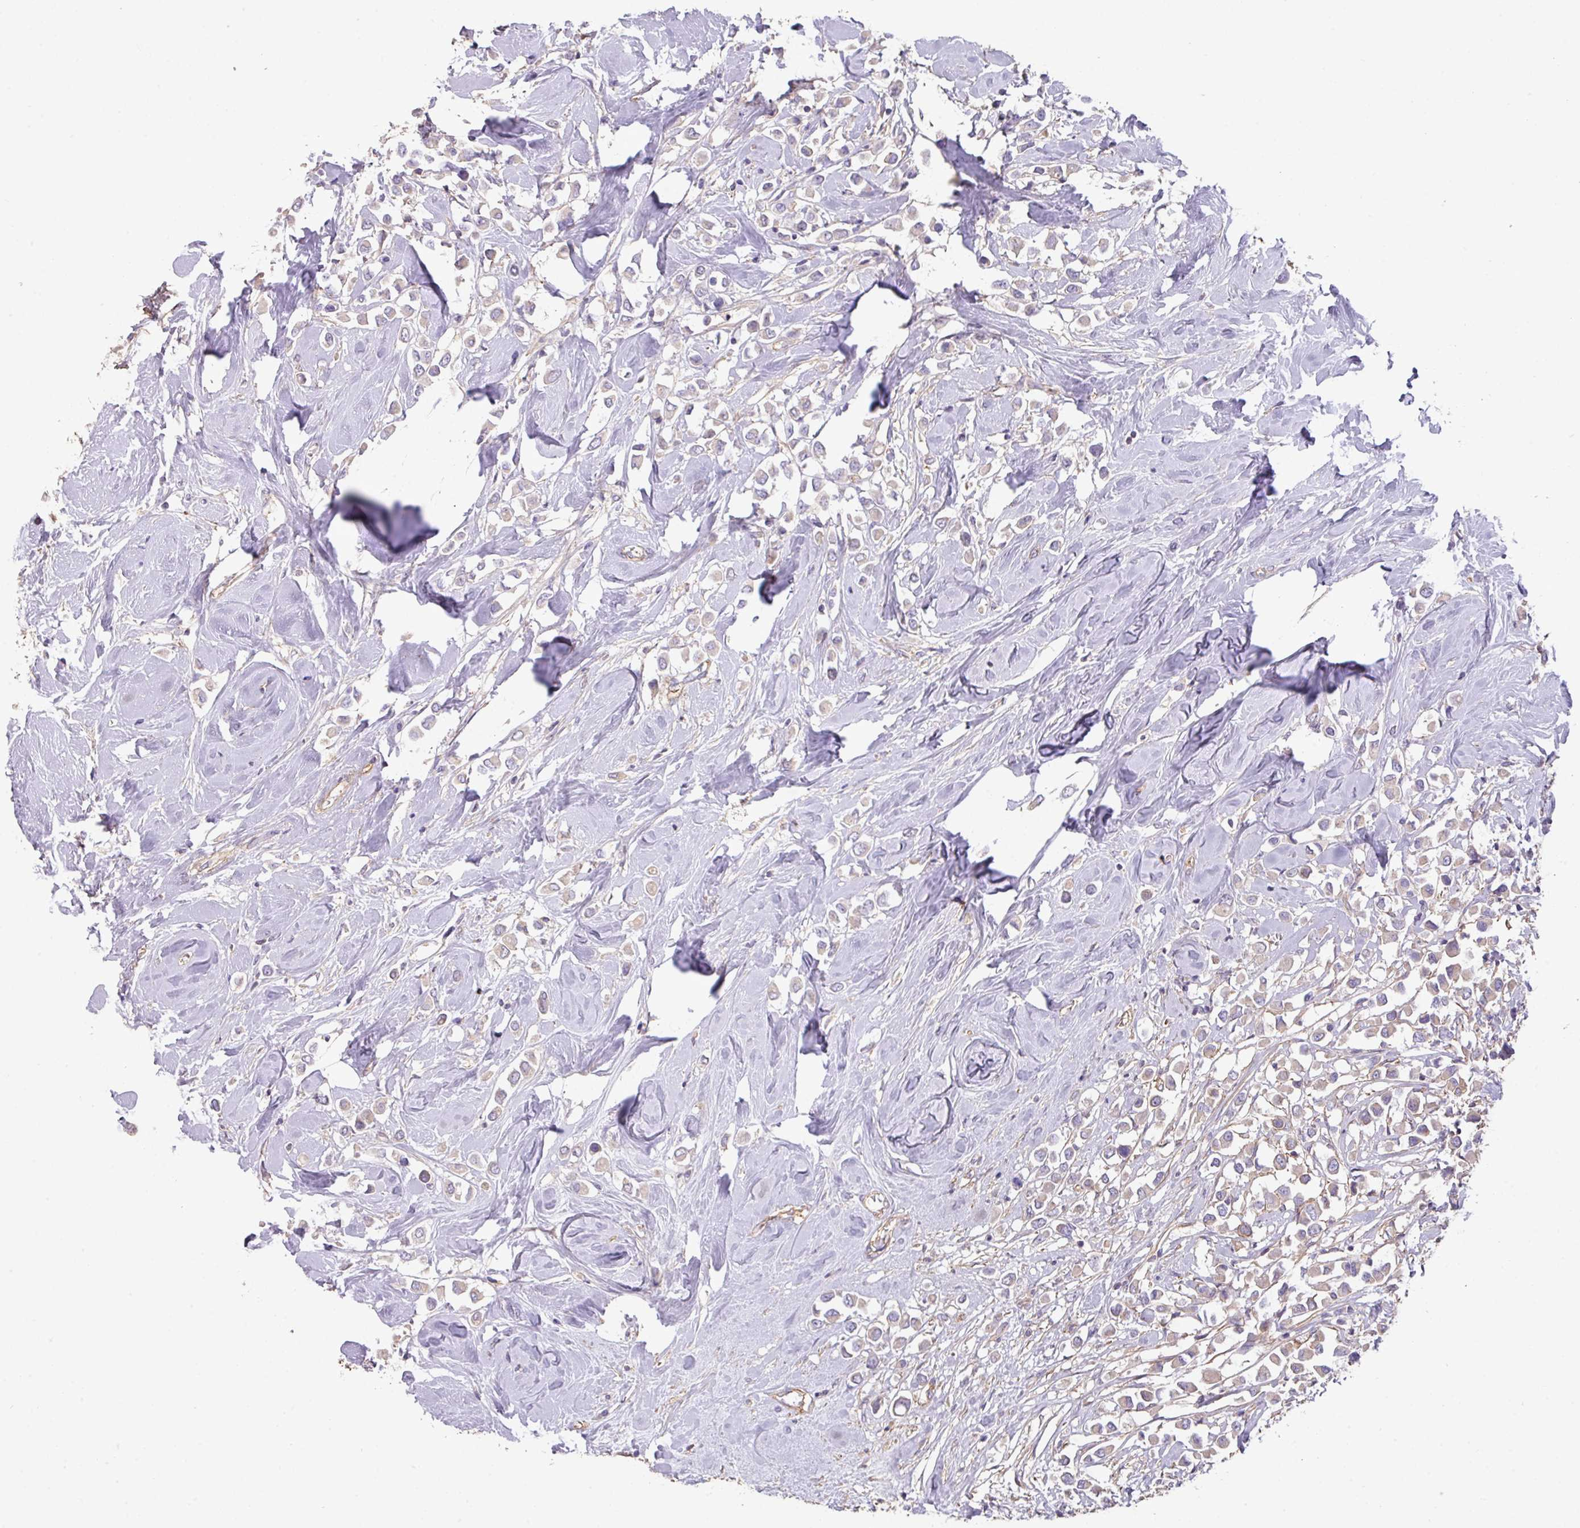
{"staining": {"intensity": "negative", "quantity": "none", "location": "none"}, "tissue": "breast cancer", "cell_type": "Tumor cells", "image_type": "cancer", "snomed": [{"axis": "morphology", "description": "Duct carcinoma"}, {"axis": "topography", "description": "Breast"}], "caption": "Immunohistochemical staining of human infiltrating ductal carcinoma (breast) shows no significant staining in tumor cells.", "gene": "CALML4", "patient": {"sex": "female", "age": 61}}